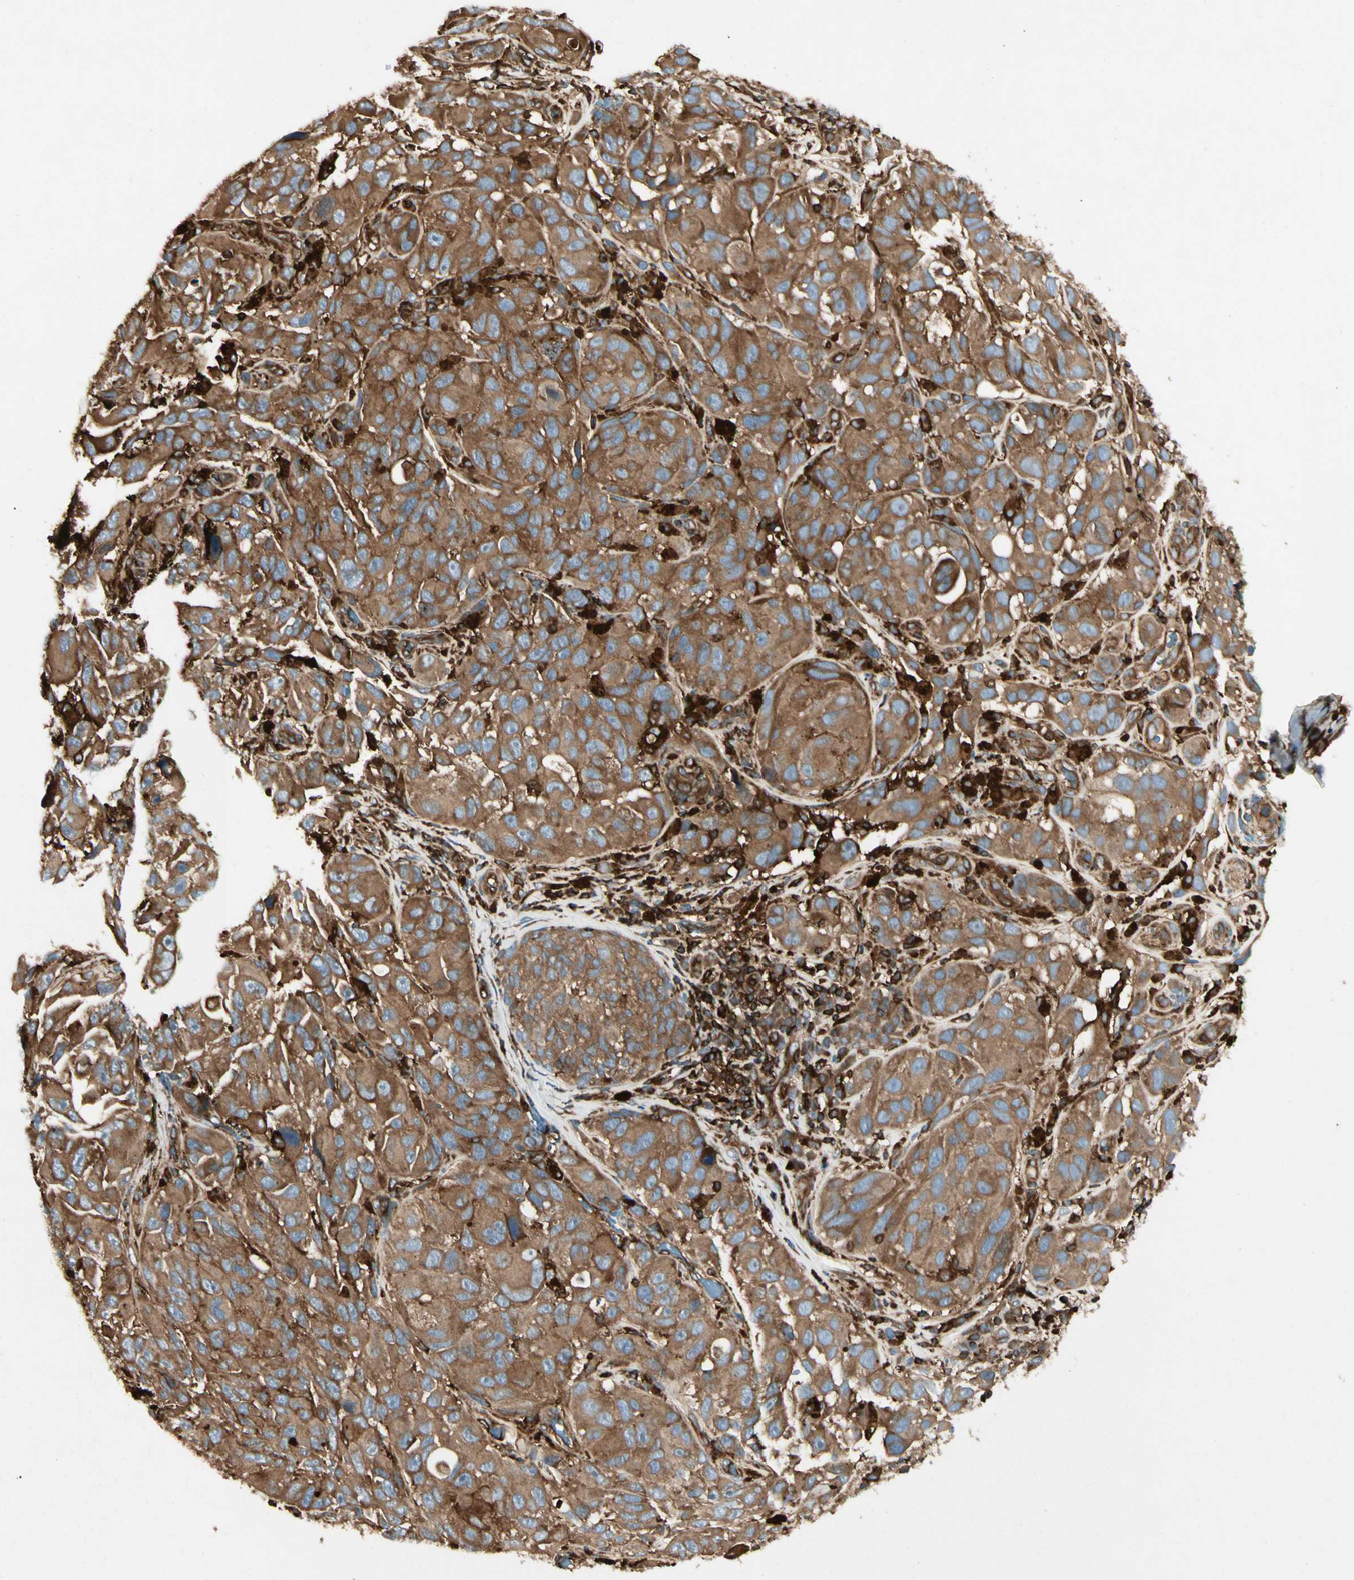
{"staining": {"intensity": "moderate", "quantity": ">75%", "location": "cytoplasmic/membranous"}, "tissue": "melanoma", "cell_type": "Tumor cells", "image_type": "cancer", "snomed": [{"axis": "morphology", "description": "Malignant melanoma, NOS"}, {"axis": "topography", "description": "Skin"}], "caption": "Immunohistochemistry (IHC) (DAB (3,3'-diaminobenzidine)) staining of malignant melanoma exhibits moderate cytoplasmic/membranous protein expression in approximately >75% of tumor cells.", "gene": "ARPC2", "patient": {"sex": "female", "age": 73}}